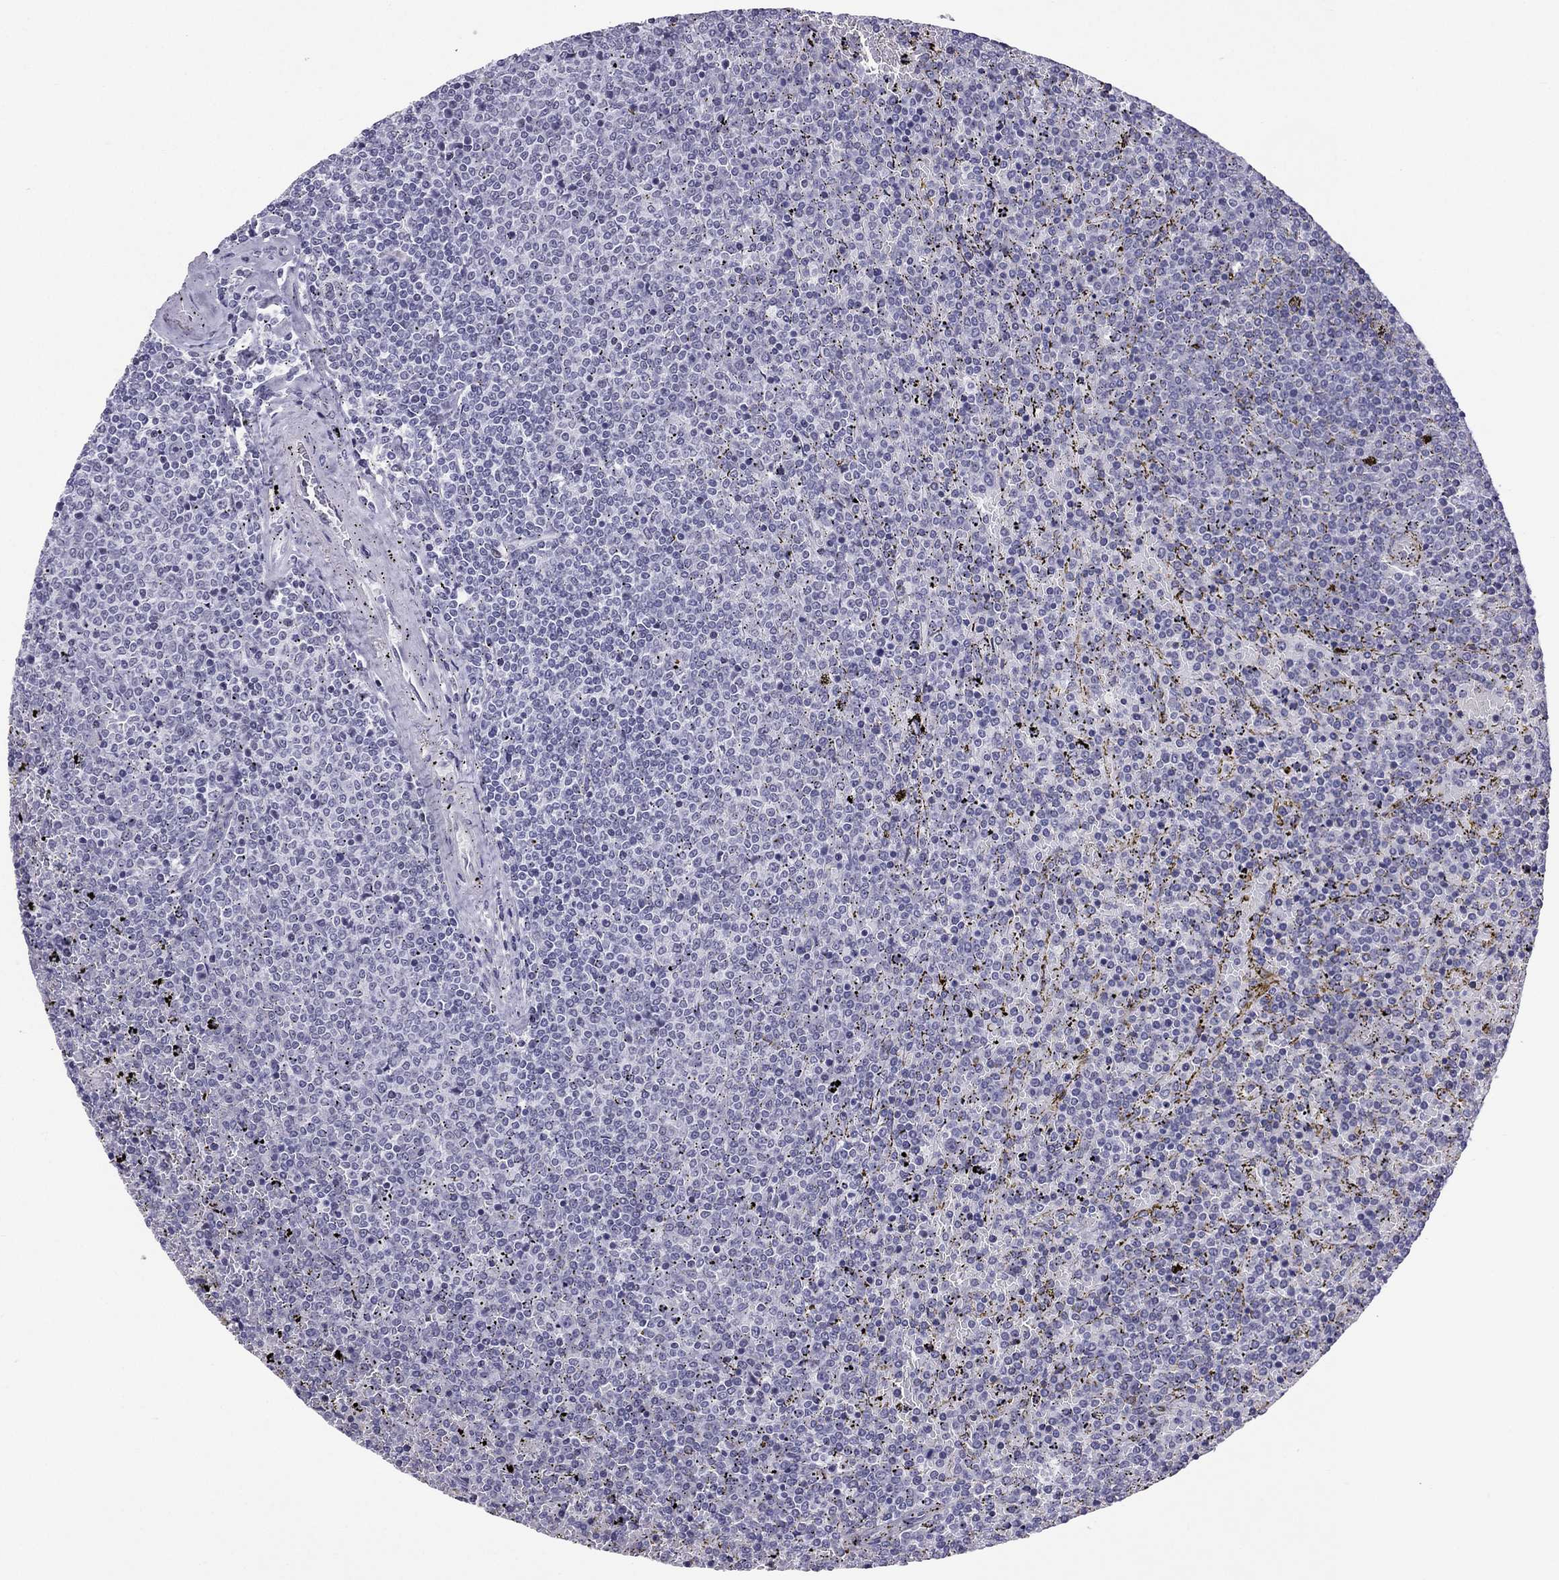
{"staining": {"intensity": "negative", "quantity": "none", "location": "none"}, "tissue": "lymphoma", "cell_type": "Tumor cells", "image_type": "cancer", "snomed": [{"axis": "morphology", "description": "Malignant lymphoma, non-Hodgkin's type, Low grade"}, {"axis": "topography", "description": "Spleen"}], "caption": "IHC of human malignant lymphoma, non-Hodgkin's type (low-grade) shows no expression in tumor cells.", "gene": "ZNF646", "patient": {"sex": "female", "age": 77}}